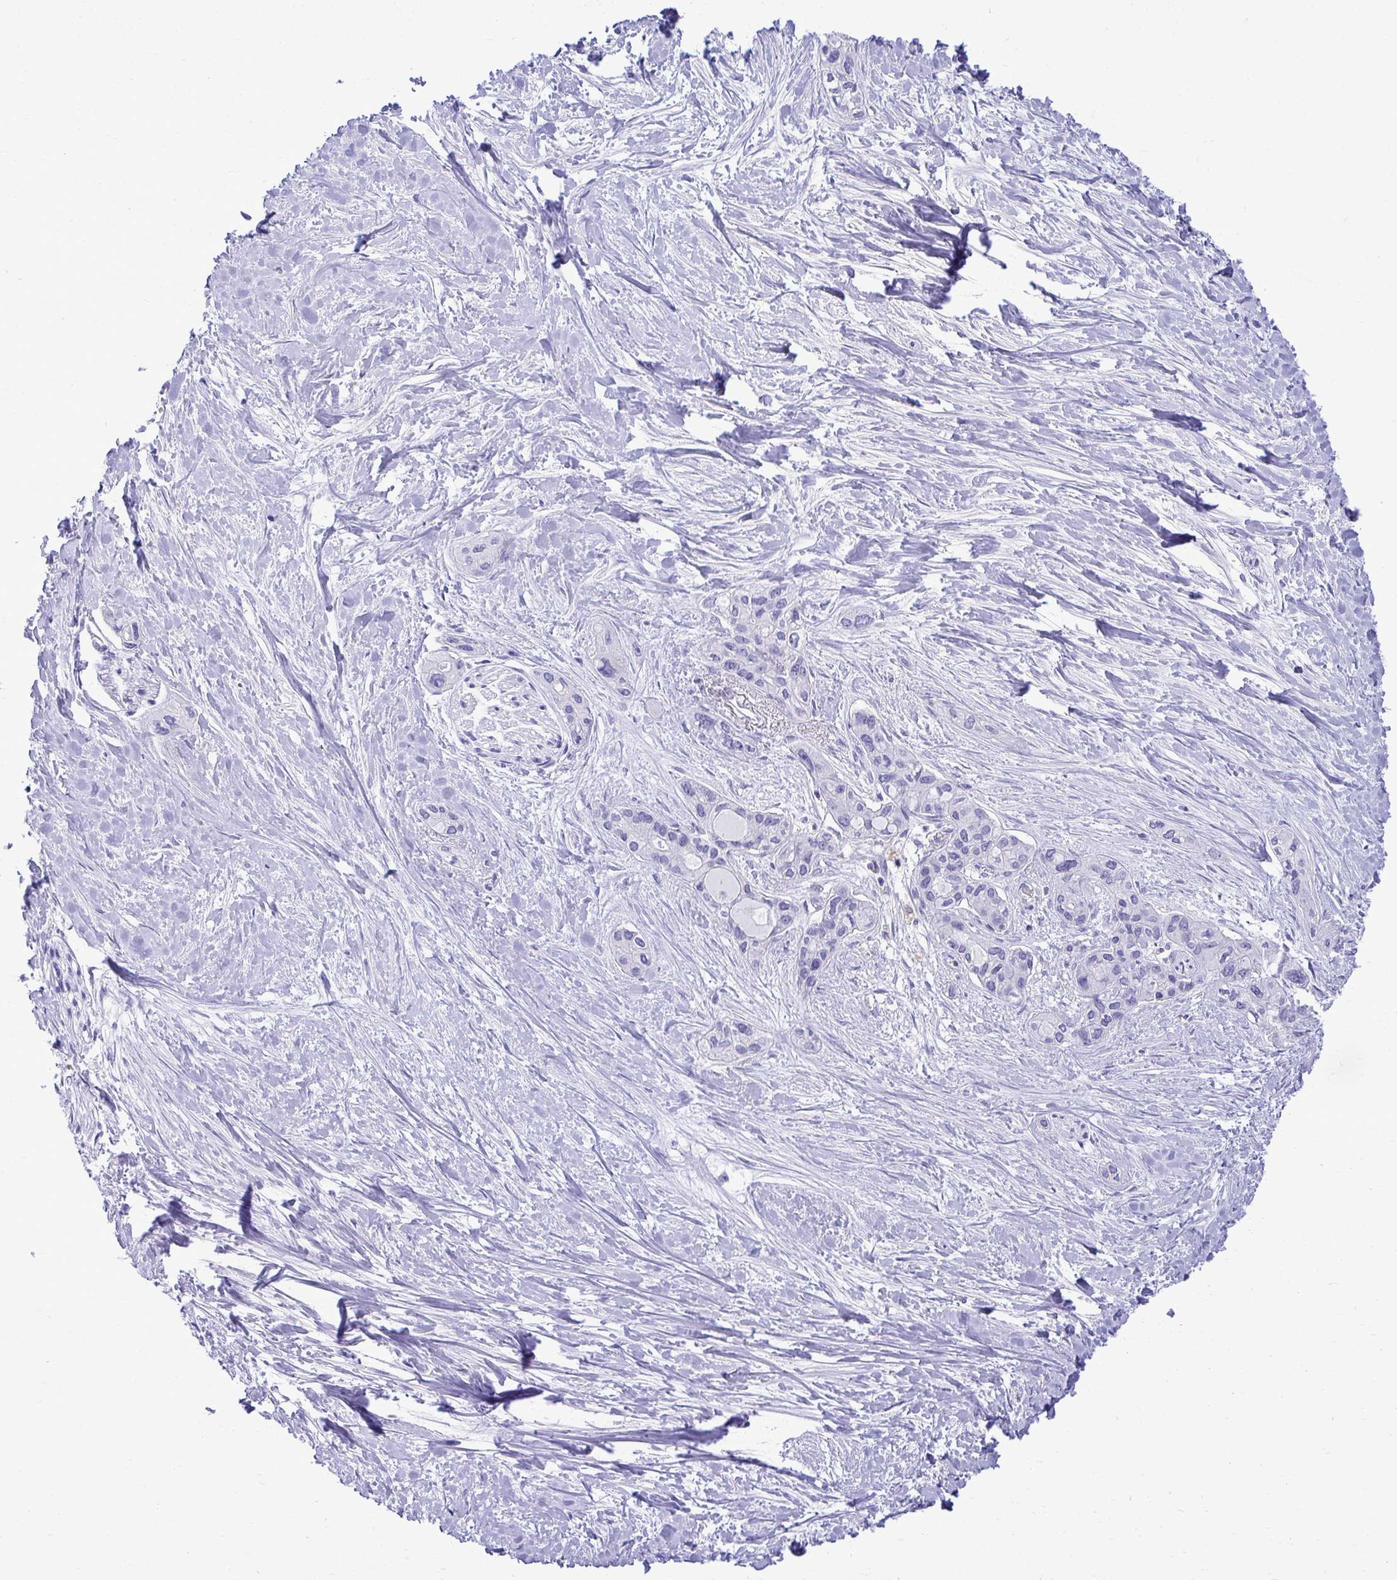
{"staining": {"intensity": "negative", "quantity": "none", "location": "none"}, "tissue": "pancreatic cancer", "cell_type": "Tumor cells", "image_type": "cancer", "snomed": [{"axis": "morphology", "description": "Adenocarcinoma, NOS"}, {"axis": "topography", "description": "Pancreas"}], "caption": "Immunohistochemistry (IHC) of pancreatic adenocarcinoma shows no staining in tumor cells. The staining was performed using DAB (3,3'-diaminobenzidine) to visualize the protein expression in brown, while the nuclei were stained in blue with hematoxylin (Magnification: 20x).", "gene": "AIG1", "patient": {"sex": "female", "age": 50}}